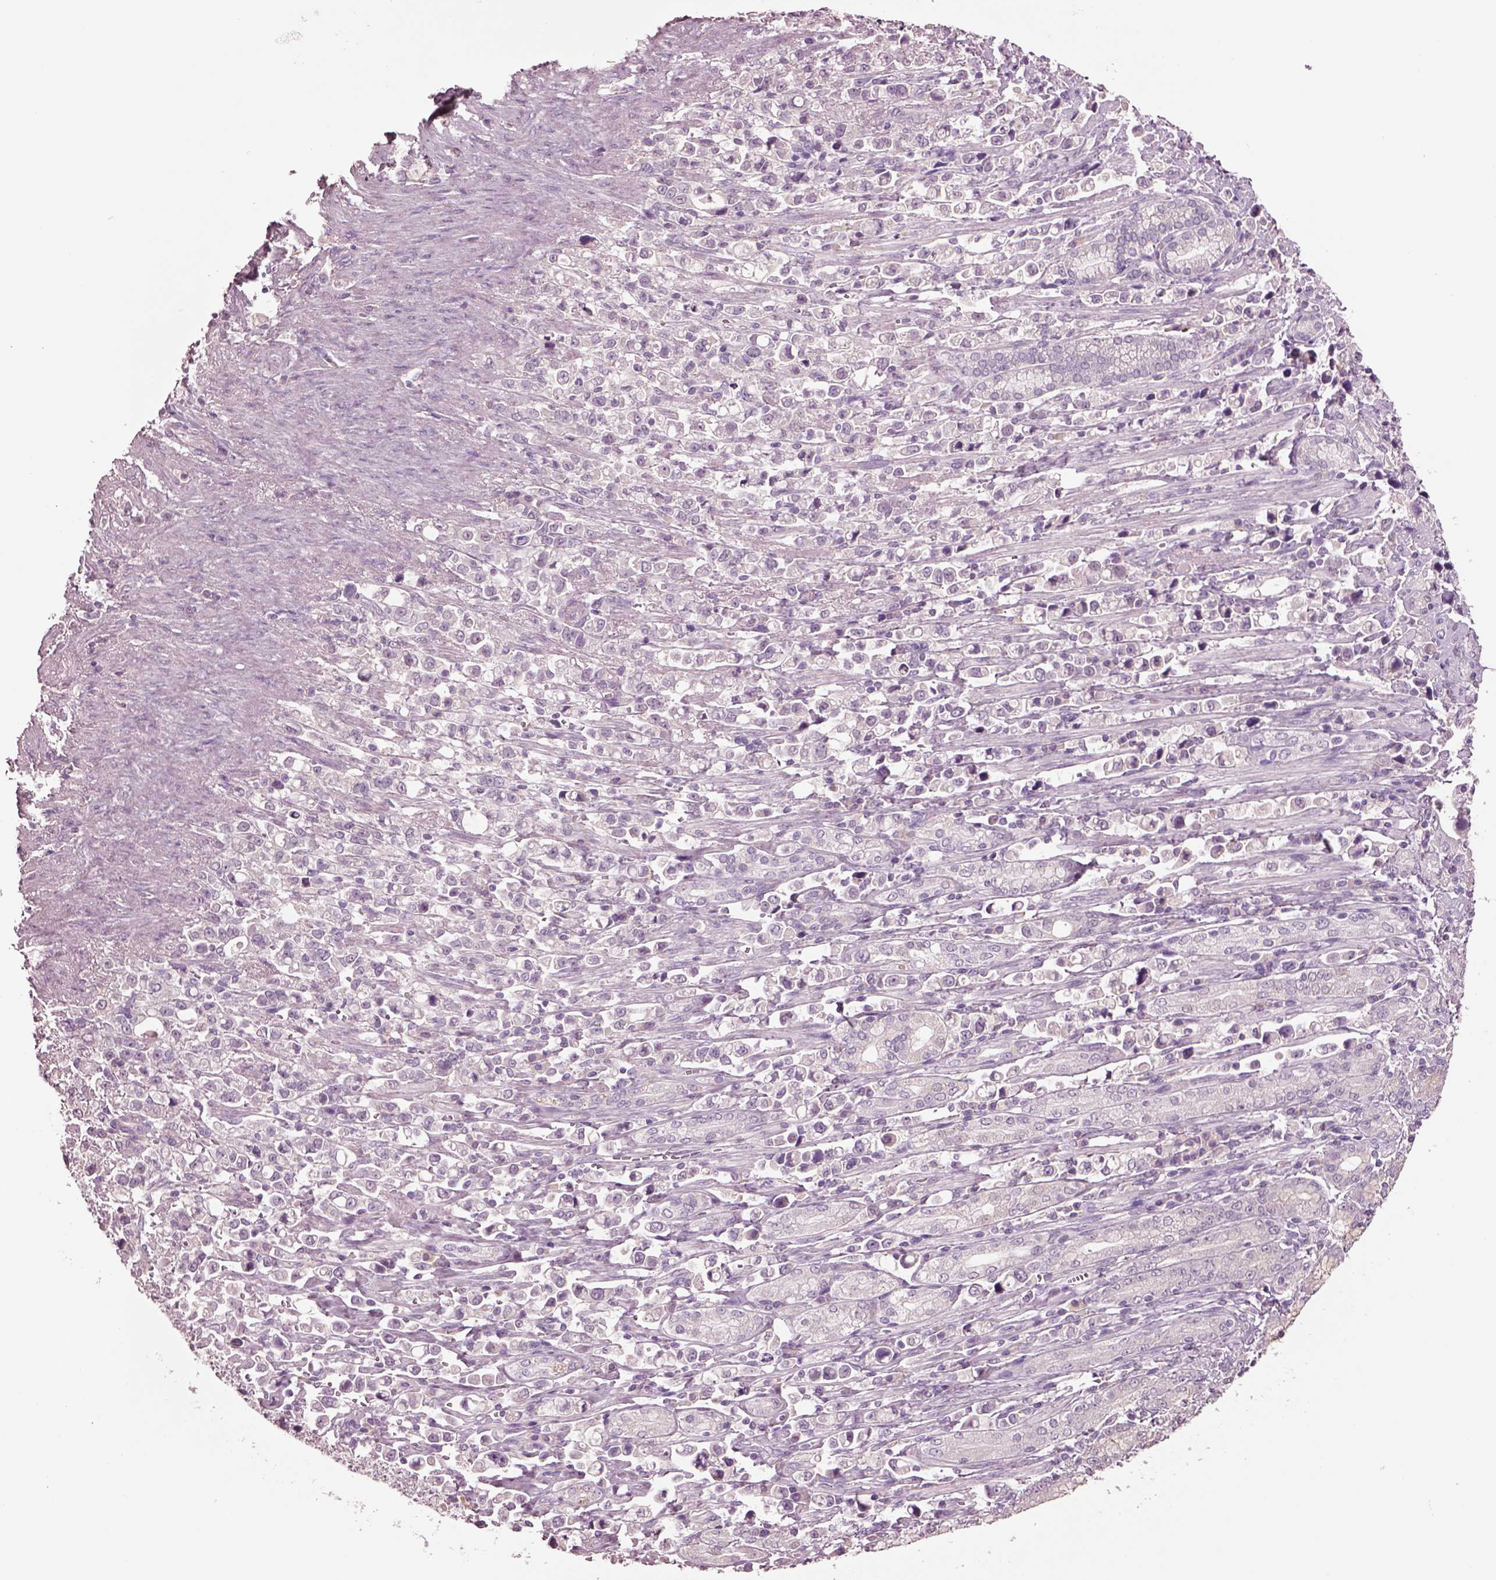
{"staining": {"intensity": "negative", "quantity": "none", "location": "none"}, "tissue": "stomach cancer", "cell_type": "Tumor cells", "image_type": "cancer", "snomed": [{"axis": "morphology", "description": "Adenocarcinoma, NOS"}, {"axis": "topography", "description": "Stomach"}], "caption": "Tumor cells show no significant positivity in stomach adenocarcinoma. The staining is performed using DAB (3,3'-diaminobenzidine) brown chromogen with nuclei counter-stained in using hematoxylin.", "gene": "CLPSL1", "patient": {"sex": "male", "age": 63}}